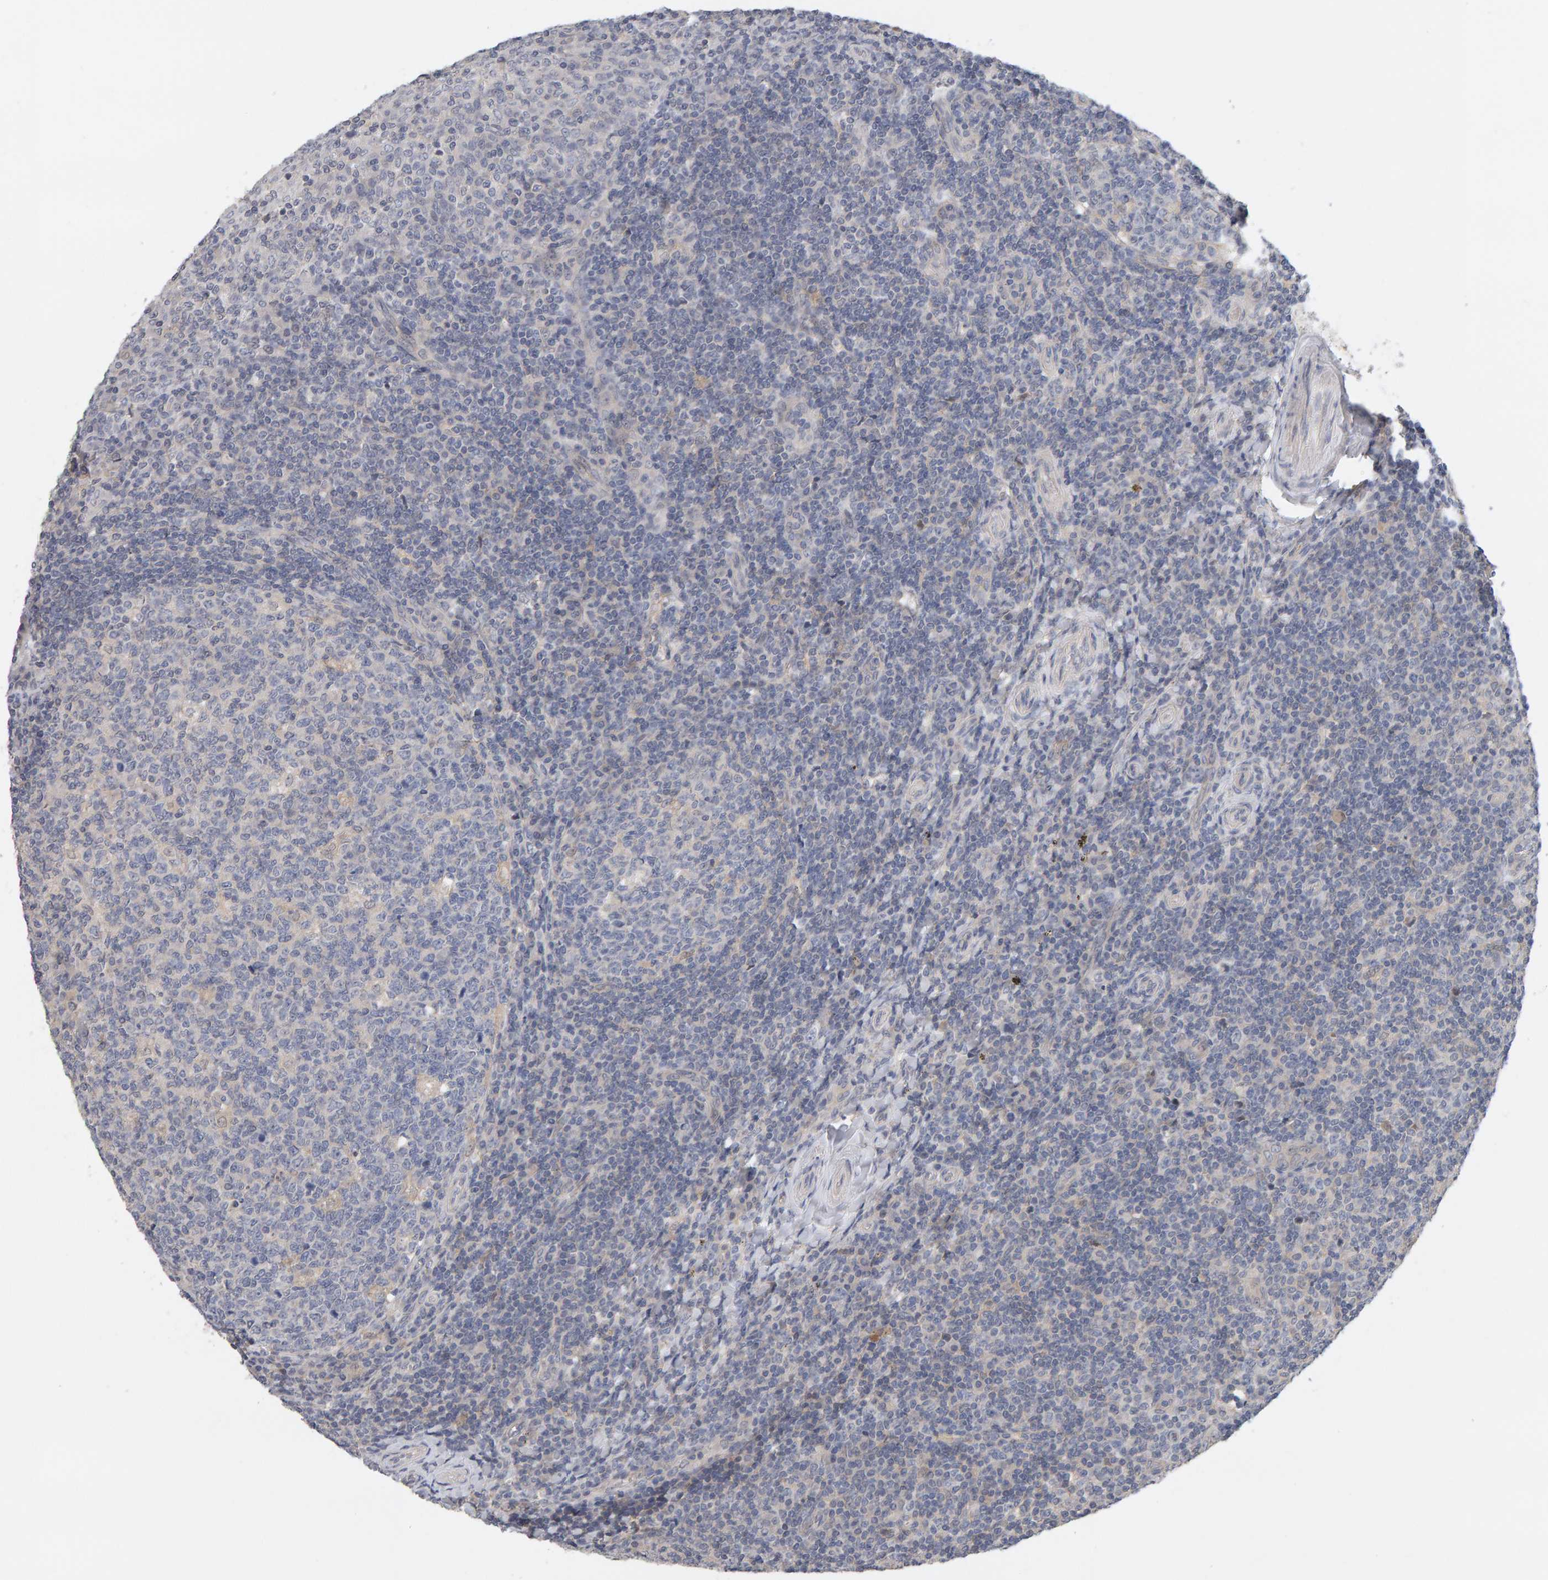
{"staining": {"intensity": "negative", "quantity": "none", "location": "none"}, "tissue": "tonsil", "cell_type": "Germinal center cells", "image_type": "normal", "snomed": [{"axis": "morphology", "description": "Normal tissue, NOS"}, {"axis": "topography", "description": "Tonsil"}], "caption": "This micrograph is of benign tonsil stained with immunohistochemistry to label a protein in brown with the nuclei are counter-stained blue. There is no positivity in germinal center cells. (Stains: DAB immunohistochemistry with hematoxylin counter stain, Microscopy: brightfield microscopy at high magnification).", "gene": "GFUS", "patient": {"sex": "female", "age": 19}}